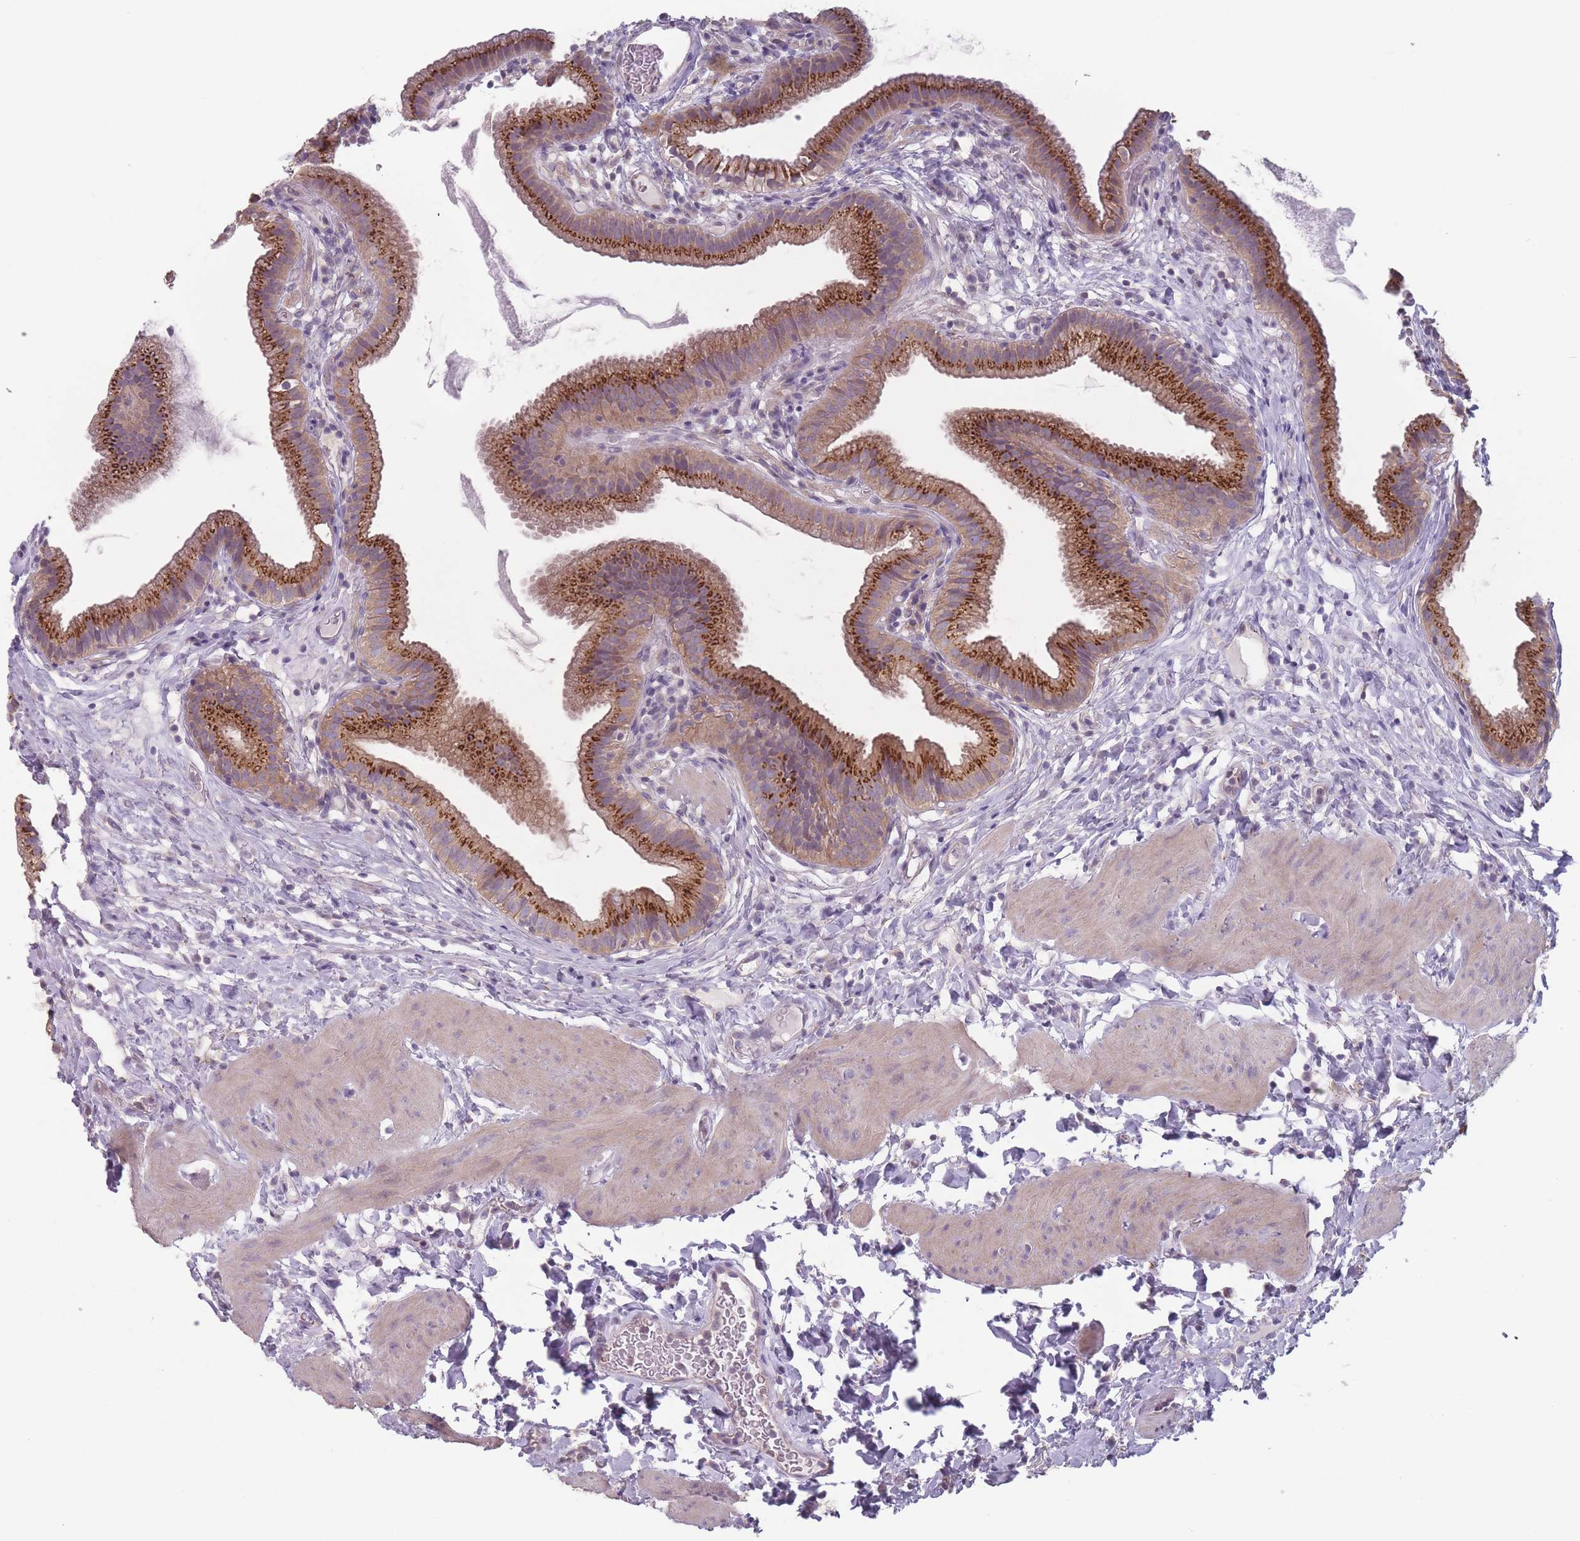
{"staining": {"intensity": "strong", "quantity": ">75%", "location": "cytoplasmic/membranous"}, "tissue": "gallbladder", "cell_type": "Glandular cells", "image_type": "normal", "snomed": [{"axis": "morphology", "description": "Normal tissue, NOS"}, {"axis": "topography", "description": "Gallbladder"}], "caption": "IHC of unremarkable human gallbladder demonstrates high levels of strong cytoplasmic/membranous staining in approximately >75% of glandular cells.", "gene": "AKAIN1", "patient": {"sex": "female", "age": 46}}